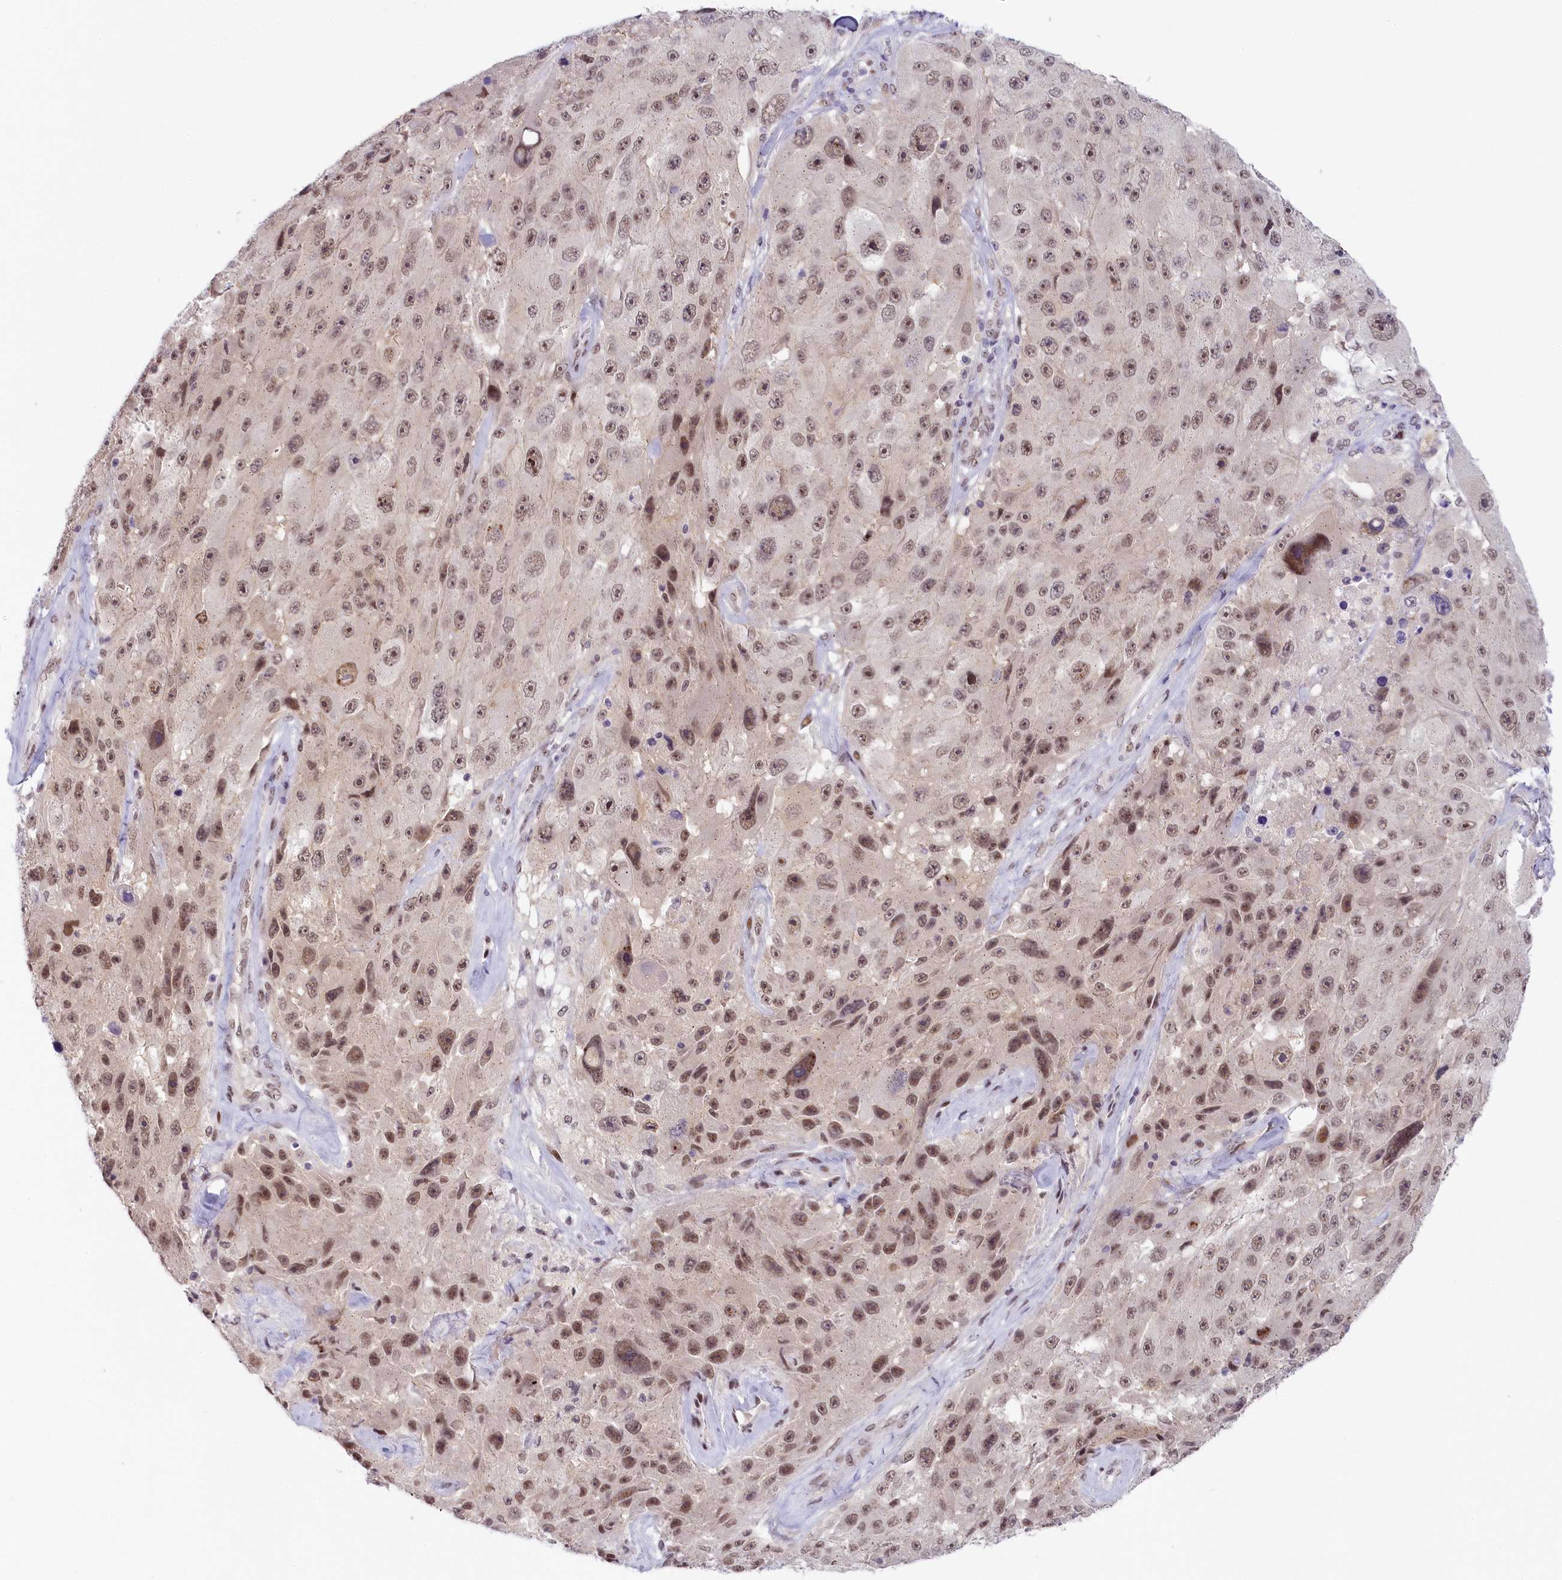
{"staining": {"intensity": "moderate", "quantity": ">75%", "location": "nuclear"}, "tissue": "melanoma", "cell_type": "Tumor cells", "image_type": "cancer", "snomed": [{"axis": "morphology", "description": "Malignant melanoma, Metastatic site"}, {"axis": "topography", "description": "Lymph node"}], "caption": "Melanoma stained for a protein reveals moderate nuclear positivity in tumor cells.", "gene": "SEC31B", "patient": {"sex": "male", "age": 62}}